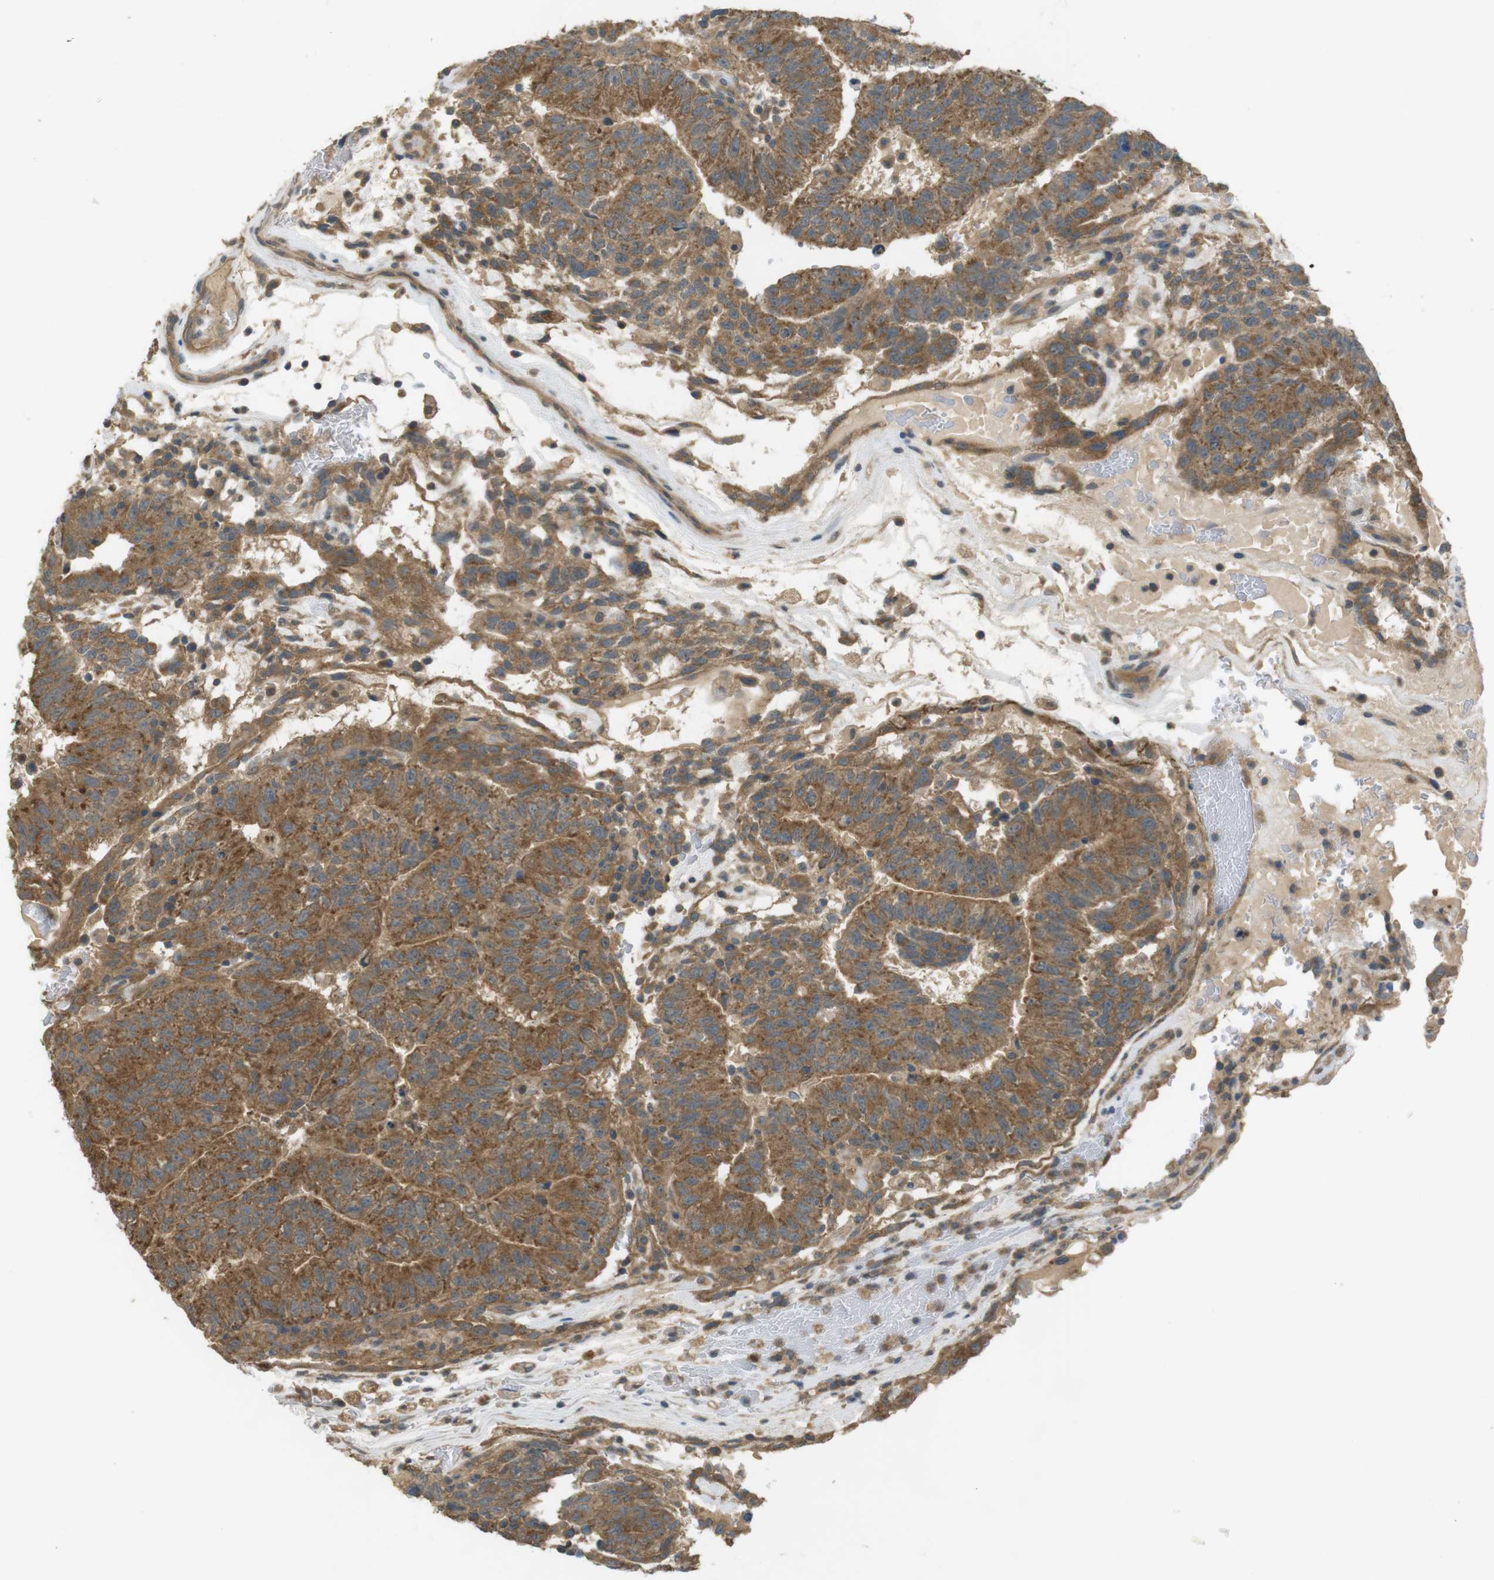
{"staining": {"intensity": "moderate", "quantity": ">75%", "location": "cytoplasmic/membranous"}, "tissue": "testis cancer", "cell_type": "Tumor cells", "image_type": "cancer", "snomed": [{"axis": "morphology", "description": "Seminoma, NOS"}, {"axis": "morphology", "description": "Carcinoma, Embryonal, NOS"}, {"axis": "topography", "description": "Testis"}], "caption": "DAB immunohistochemical staining of human testis cancer (seminoma) demonstrates moderate cytoplasmic/membranous protein expression in approximately >75% of tumor cells.", "gene": "ZDHHC20", "patient": {"sex": "male", "age": 52}}